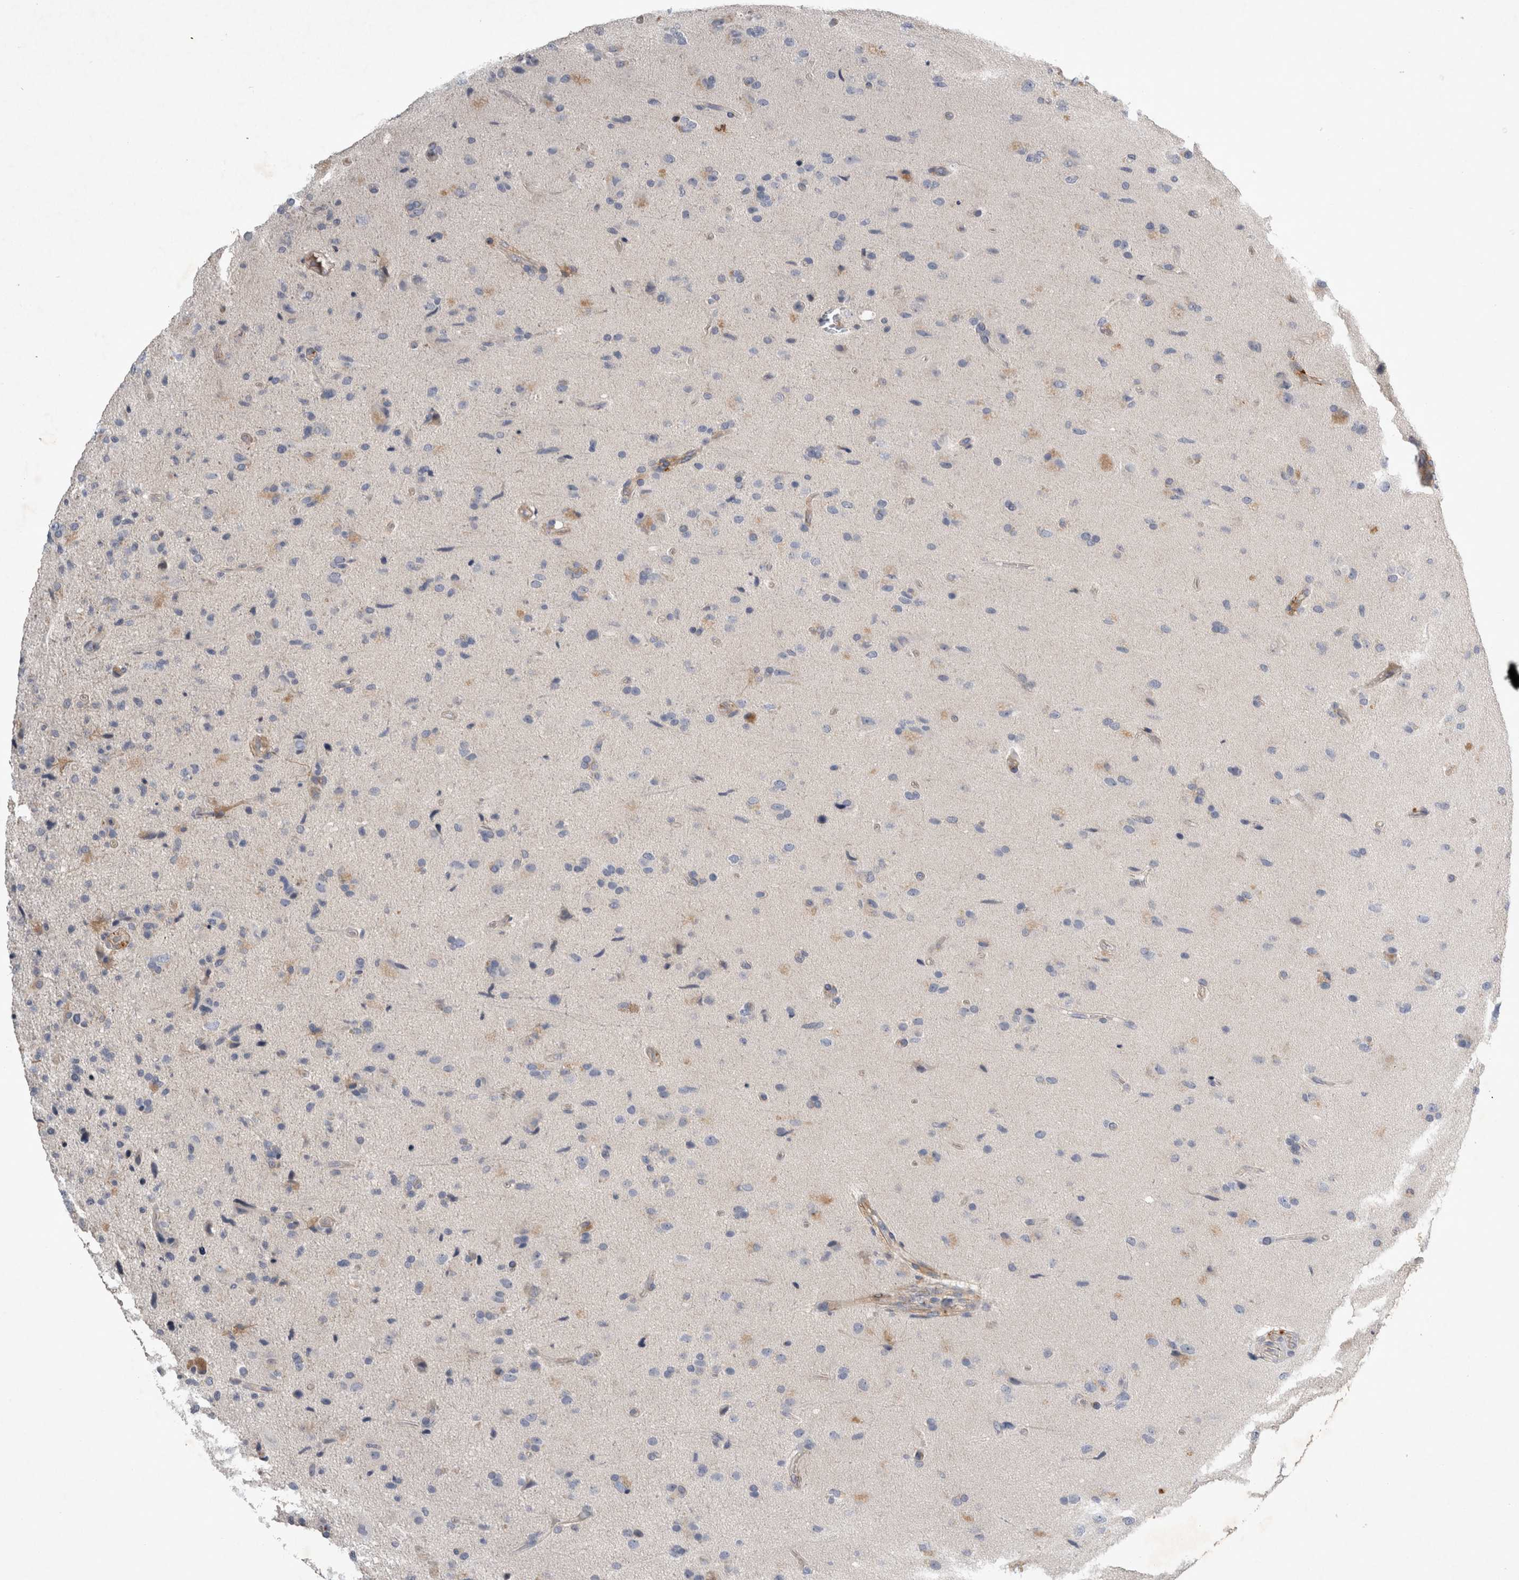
{"staining": {"intensity": "negative", "quantity": "none", "location": "none"}, "tissue": "glioma", "cell_type": "Tumor cells", "image_type": "cancer", "snomed": [{"axis": "morphology", "description": "Glioma, malignant, High grade"}, {"axis": "topography", "description": "Brain"}], "caption": "Glioma was stained to show a protein in brown. There is no significant expression in tumor cells. Brightfield microscopy of immunohistochemistry (IHC) stained with DAB (brown) and hematoxylin (blue), captured at high magnification.", "gene": "SLC22A11", "patient": {"sex": "male", "age": 72}}